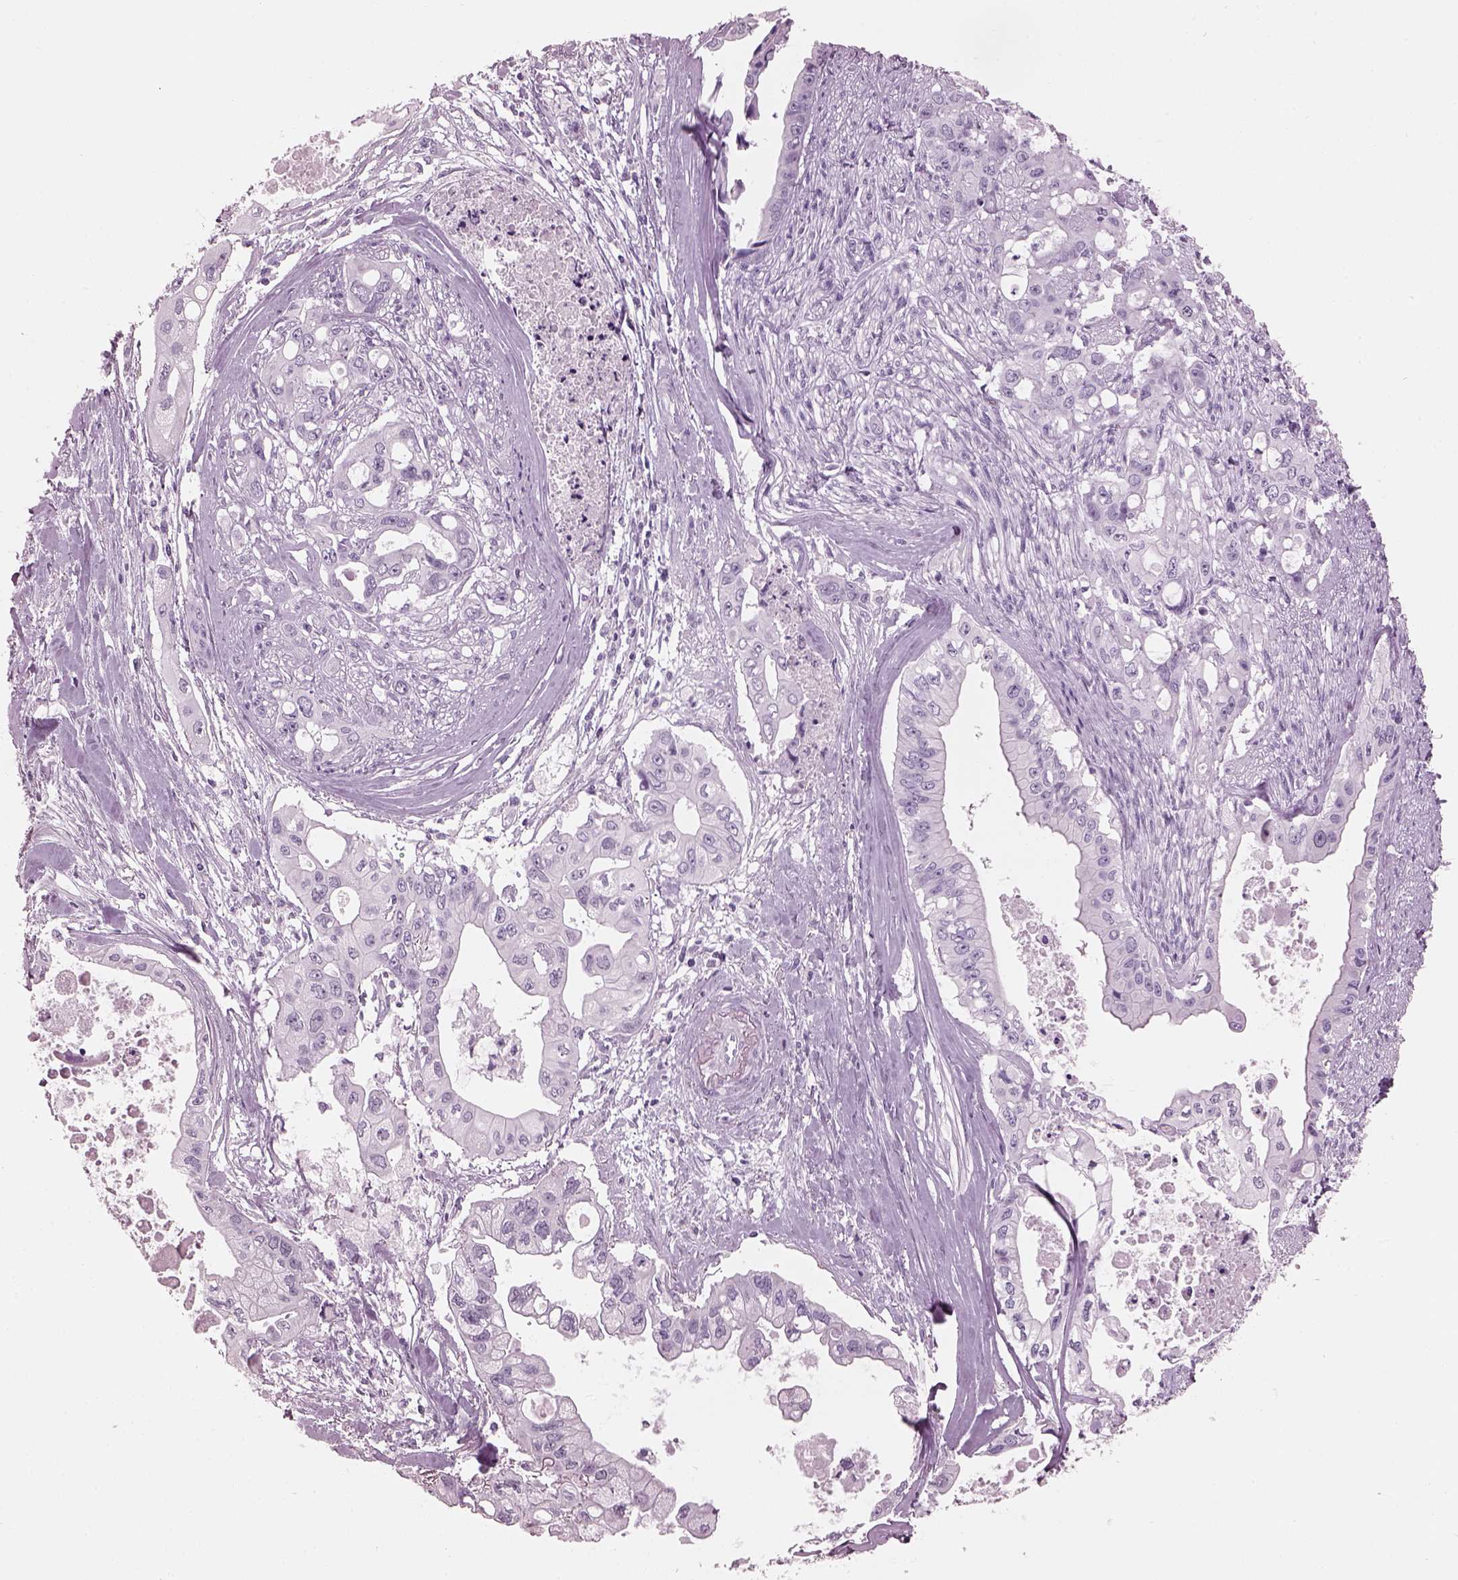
{"staining": {"intensity": "negative", "quantity": "none", "location": "none"}, "tissue": "pancreatic cancer", "cell_type": "Tumor cells", "image_type": "cancer", "snomed": [{"axis": "morphology", "description": "Adenocarcinoma, NOS"}, {"axis": "topography", "description": "Pancreas"}], "caption": "Immunohistochemistry of pancreatic cancer (adenocarcinoma) displays no staining in tumor cells. Brightfield microscopy of immunohistochemistry stained with DAB (brown) and hematoxylin (blue), captured at high magnification.", "gene": "PACRG", "patient": {"sex": "male", "age": 60}}